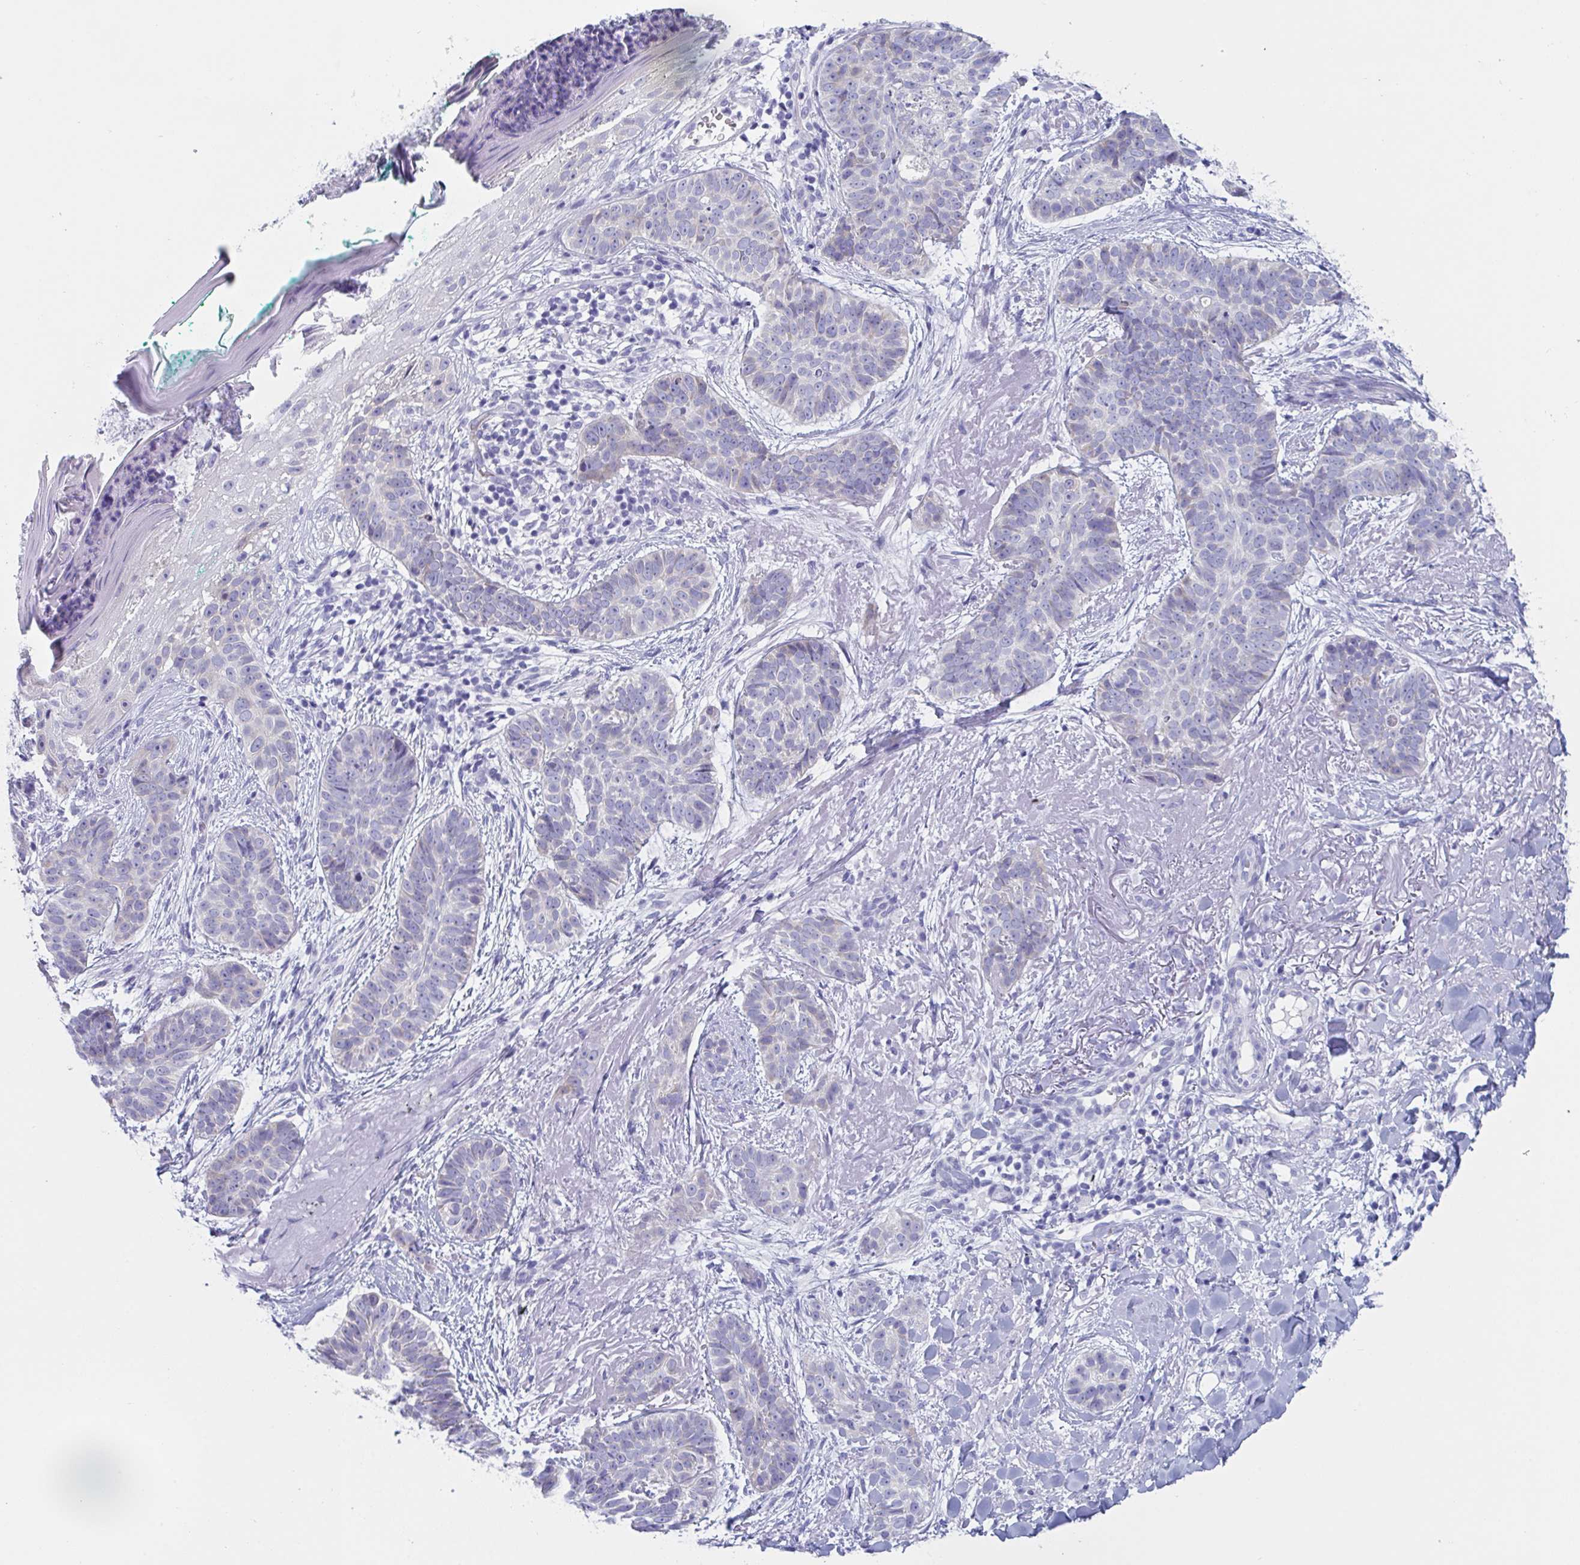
{"staining": {"intensity": "negative", "quantity": "none", "location": "none"}, "tissue": "skin cancer", "cell_type": "Tumor cells", "image_type": "cancer", "snomed": [{"axis": "morphology", "description": "Basal cell carcinoma"}, {"axis": "topography", "description": "Skin"}, {"axis": "topography", "description": "Skin of face"}, {"axis": "topography", "description": "Skin of nose"}], "caption": "DAB (3,3'-diaminobenzidine) immunohistochemical staining of skin basal cell carcinoma demonstrates no significant positivity in tumor cells. (Immunohistochemistry, brightfield microscopy, high magnification).", "gene": "ZPBP", "patient": {"sex": "female", "age": 86}}